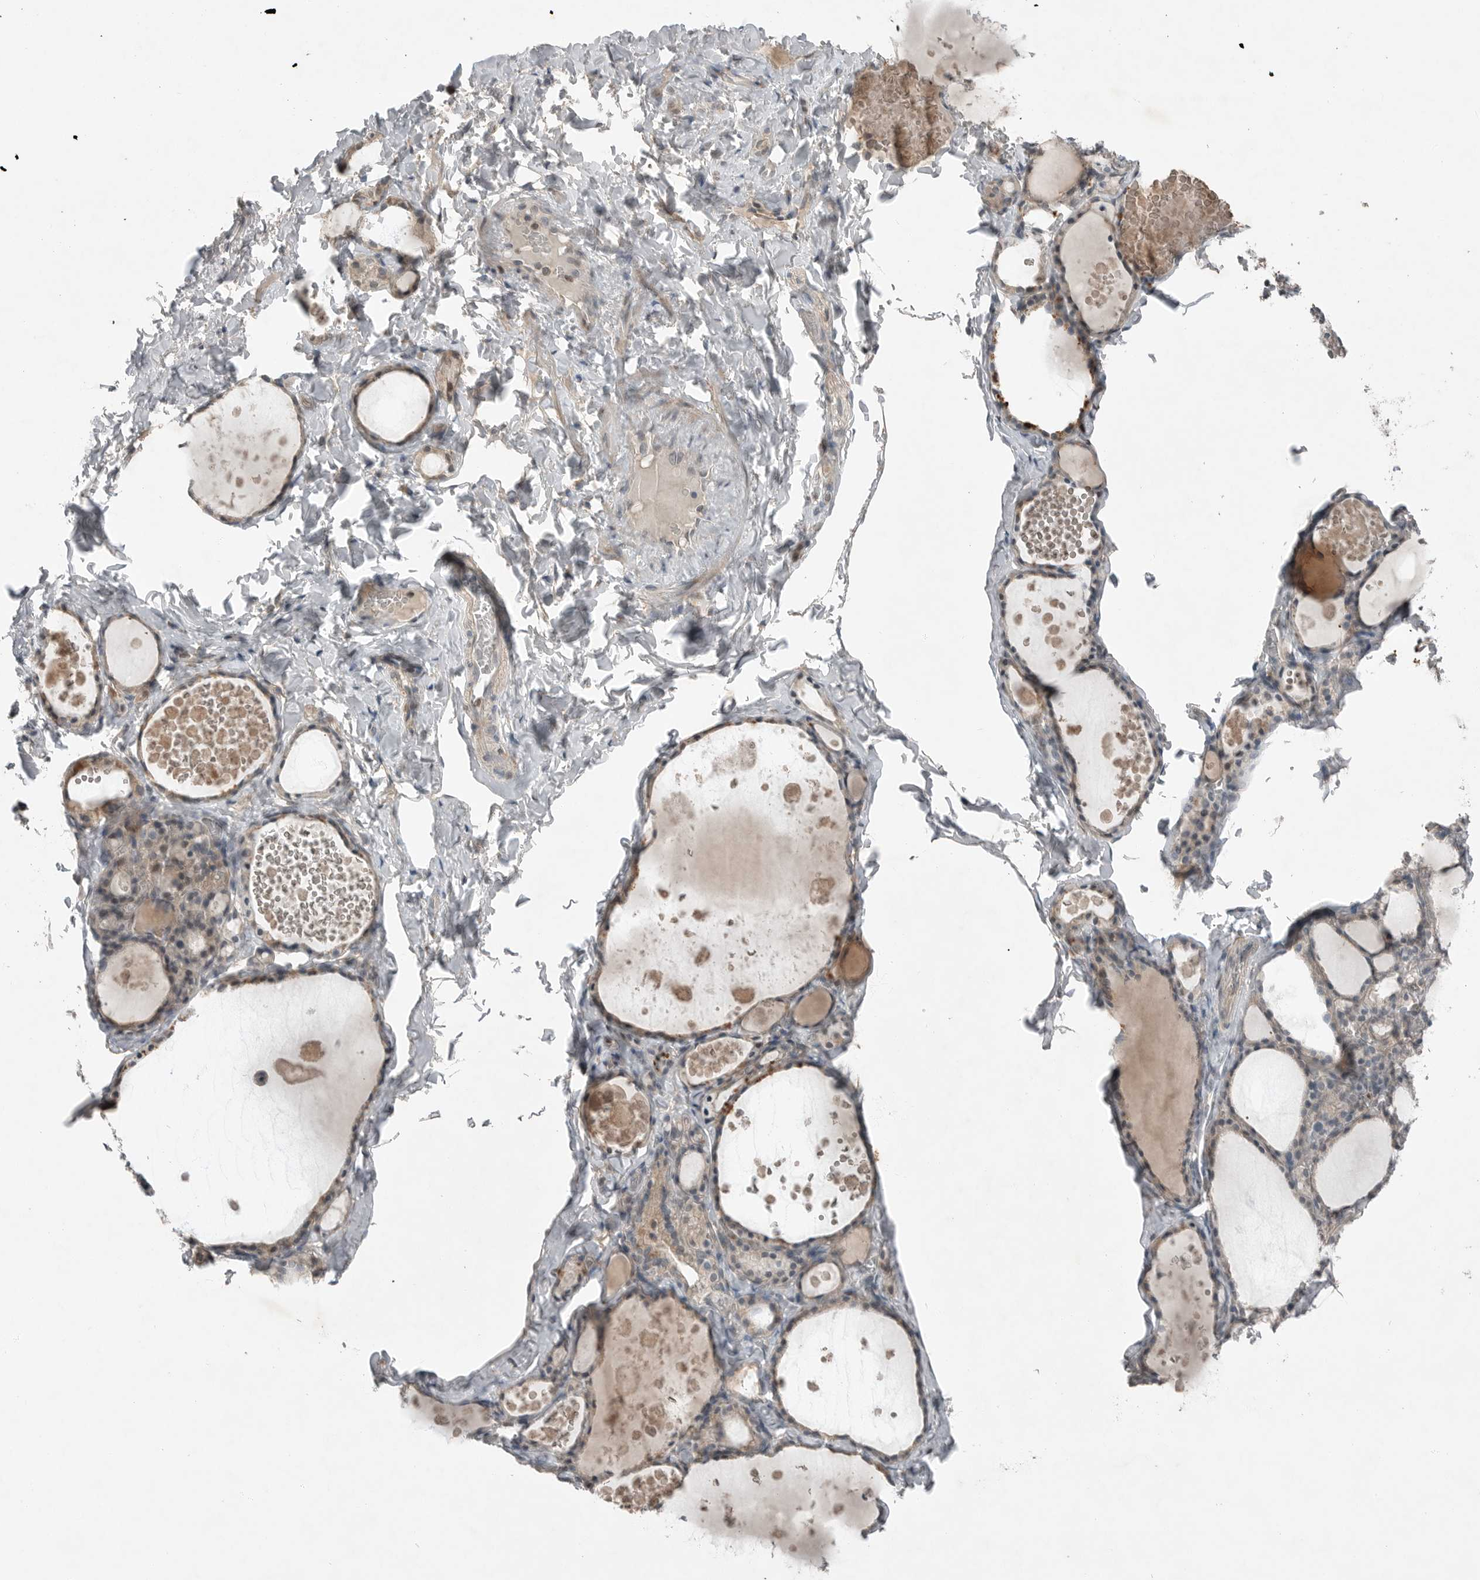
{"staining": {"intensity": "moderate", "quantity": ">75%", "location": "cytoplasmic/membranous"}, "tissue": "thyroid gland", "cell_type": "Glandular cells", "image_type": "normal", "snomed": [{"axis": "morphology", "description": "Normal tissue, NOS"}, {"axis": "topography", "description": "Thyroid gland"}], "caption": "Moderate cytoplasmic/membranous expression for a protein is identified in approximately >75% of glandular cells of normal thyroid gland using immunohistochemistry (IHC).", "gene": "MFAP3L", "patient": {"sex": "male", "age": 56}}